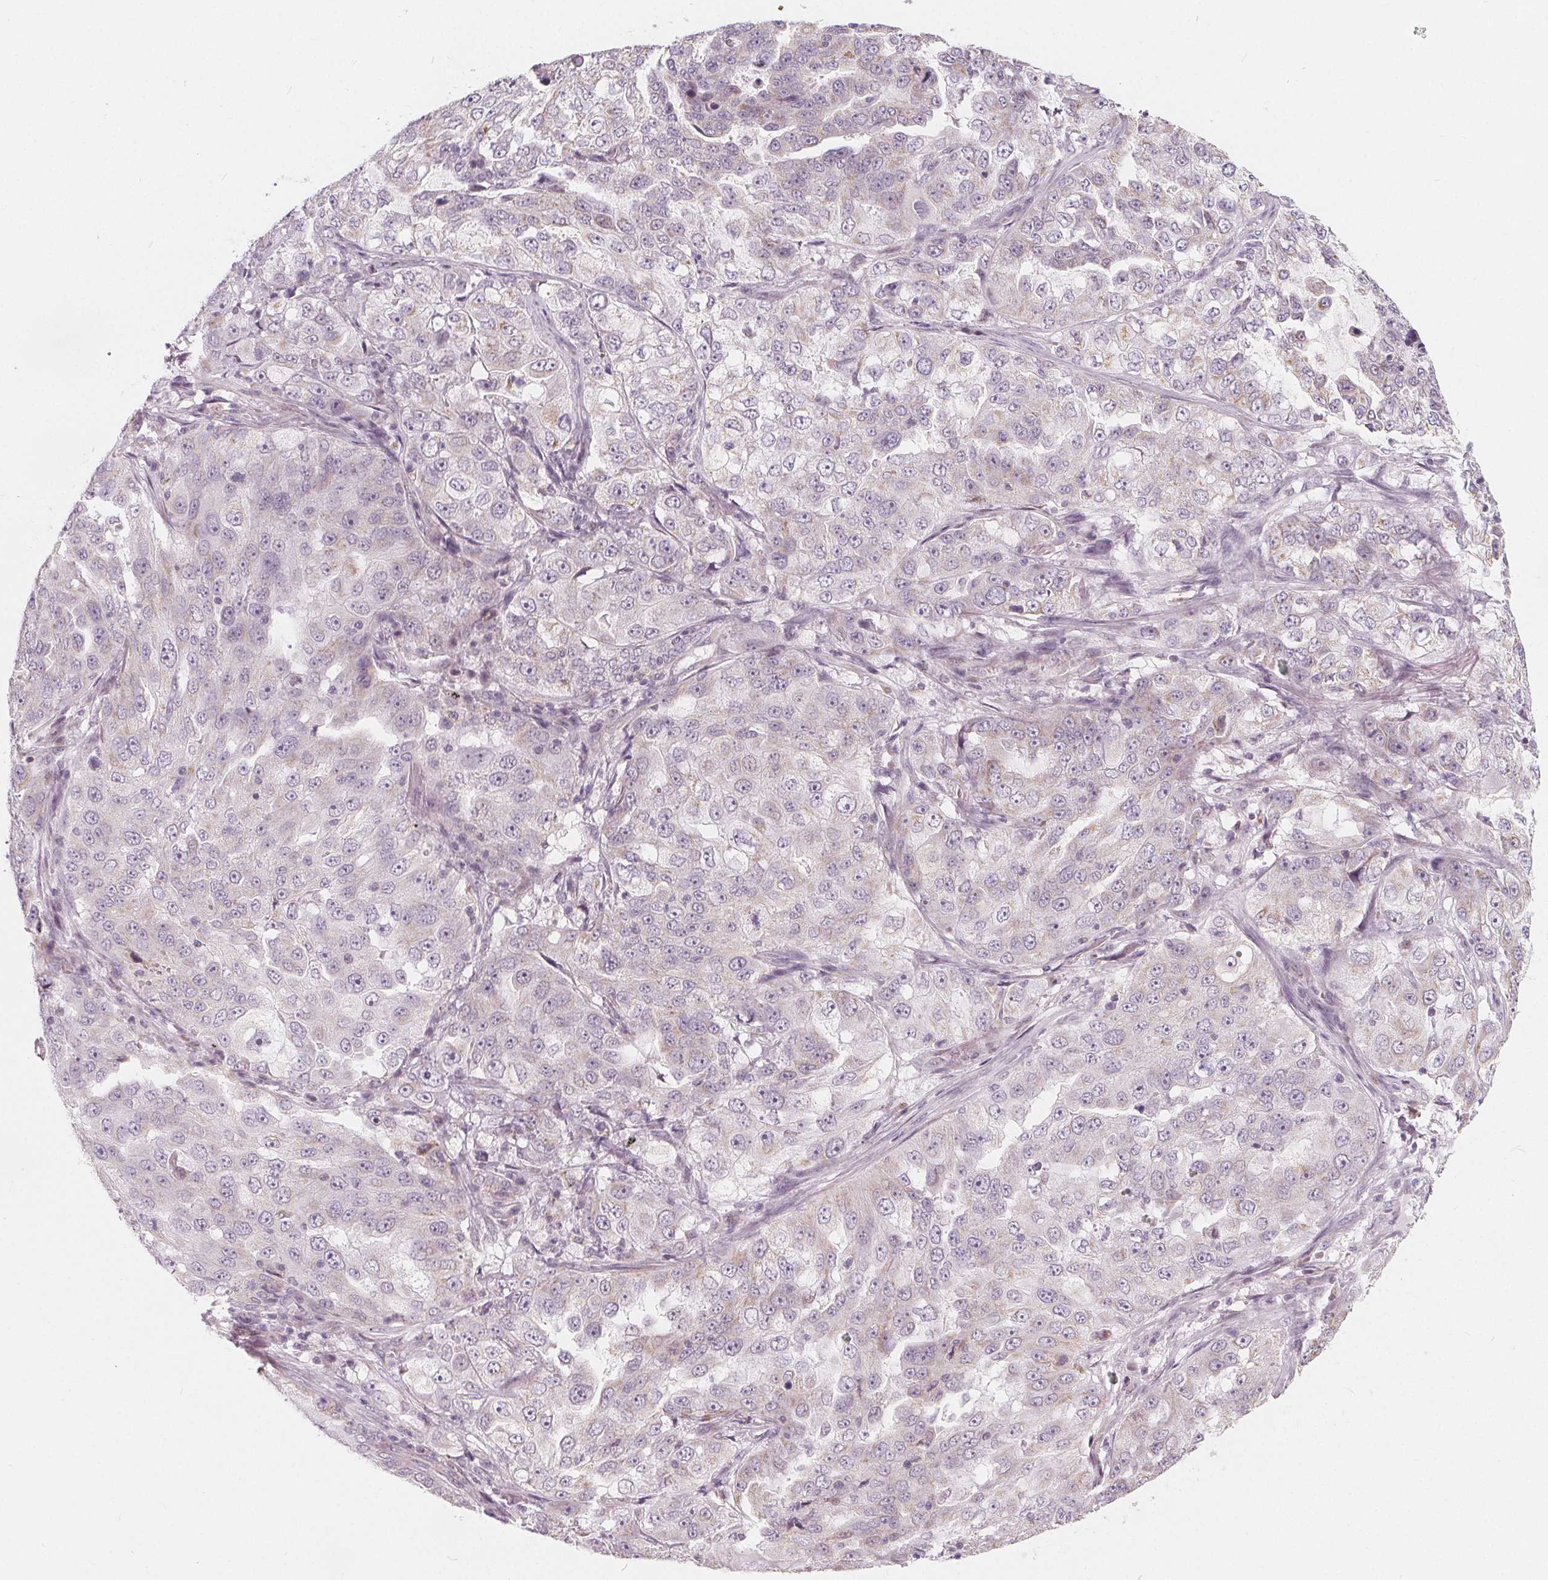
{"staining": {"intensity": "weak", "quantity": "<25%", "location": "cytoplasmic/membranous"}, "tissue": "lung cancer", "cell_type": "Tumor cells", "image_type": "cancer", "snomed": [{"axis": "morphology", "description": "Adenocarcinoma, NOS"}, {"axis": "topography", "description": "Lung"}], "caption": "Lung cancer was stained to show a protein in brown. There is no significant positivity in tumor cells.", "gene": "NUP210L", "patient": {"sex": "female", "age": 61}}